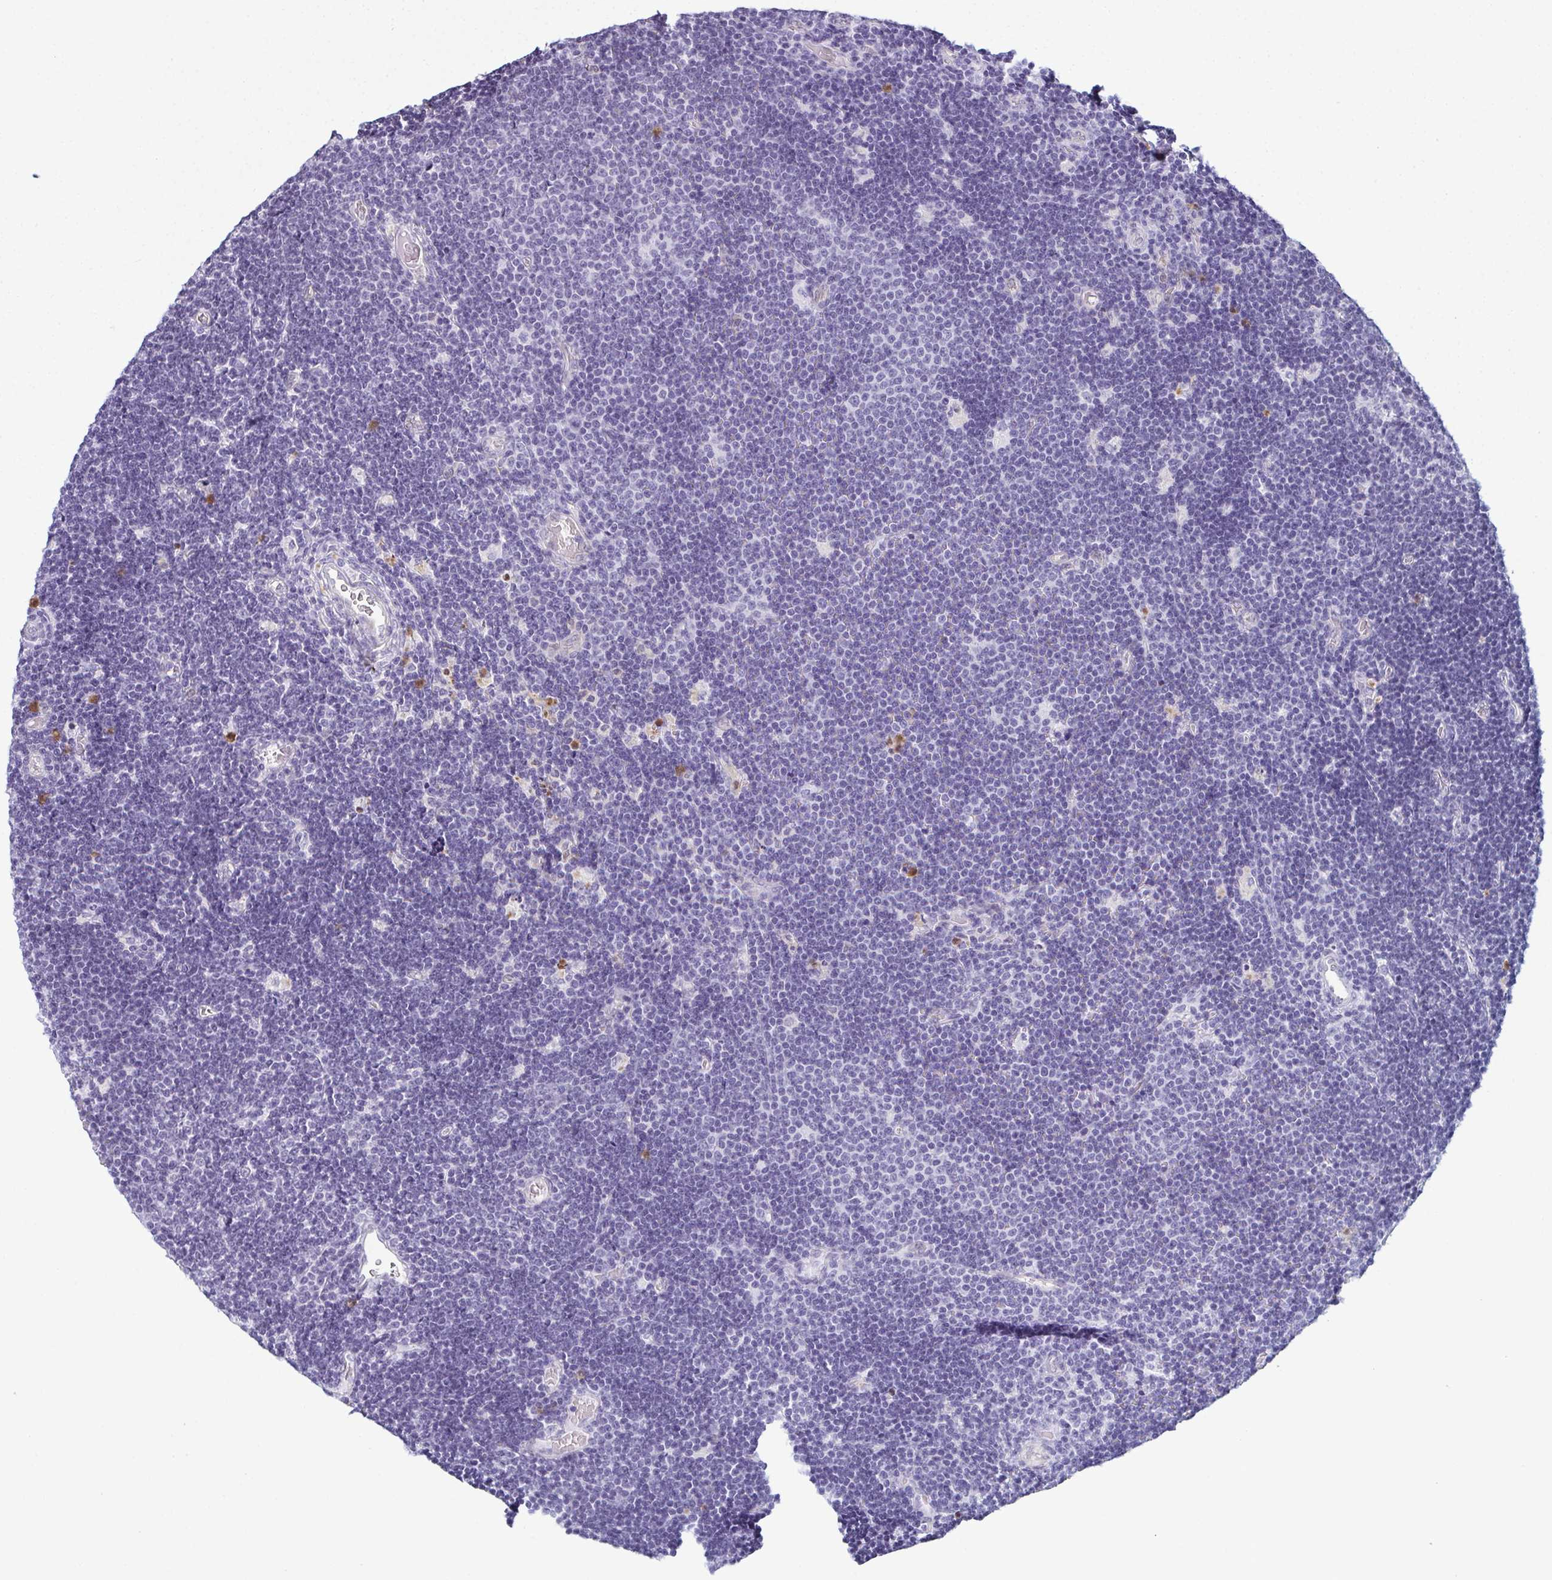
{"staining": {"intensity": "negative", "quantity": "none", "location": "none"}, "tissue": "lymphoma", "cell_type": "Tumor cells", "image_type": "cancer", "snomed": [{"axis": "morphology", "description": "Malignant lymphoma, non-Hodgkin's type, Low grade"}, {"axis": "topography", "description": "Brain"}], "caption": "Immunohistochemistry (IHC) histopathology image of human lymphoma stained for a protein (brown), which shows no expression in tumor cells. (Stains: DAB (3,3'-diaminobenzidine) immunohistochemistry with hematoxylin counter stain, Microscopy: brightfield microscopy at high magnification).", "gene": "CDA", "patient": {"sex": "female", "age": 66}}